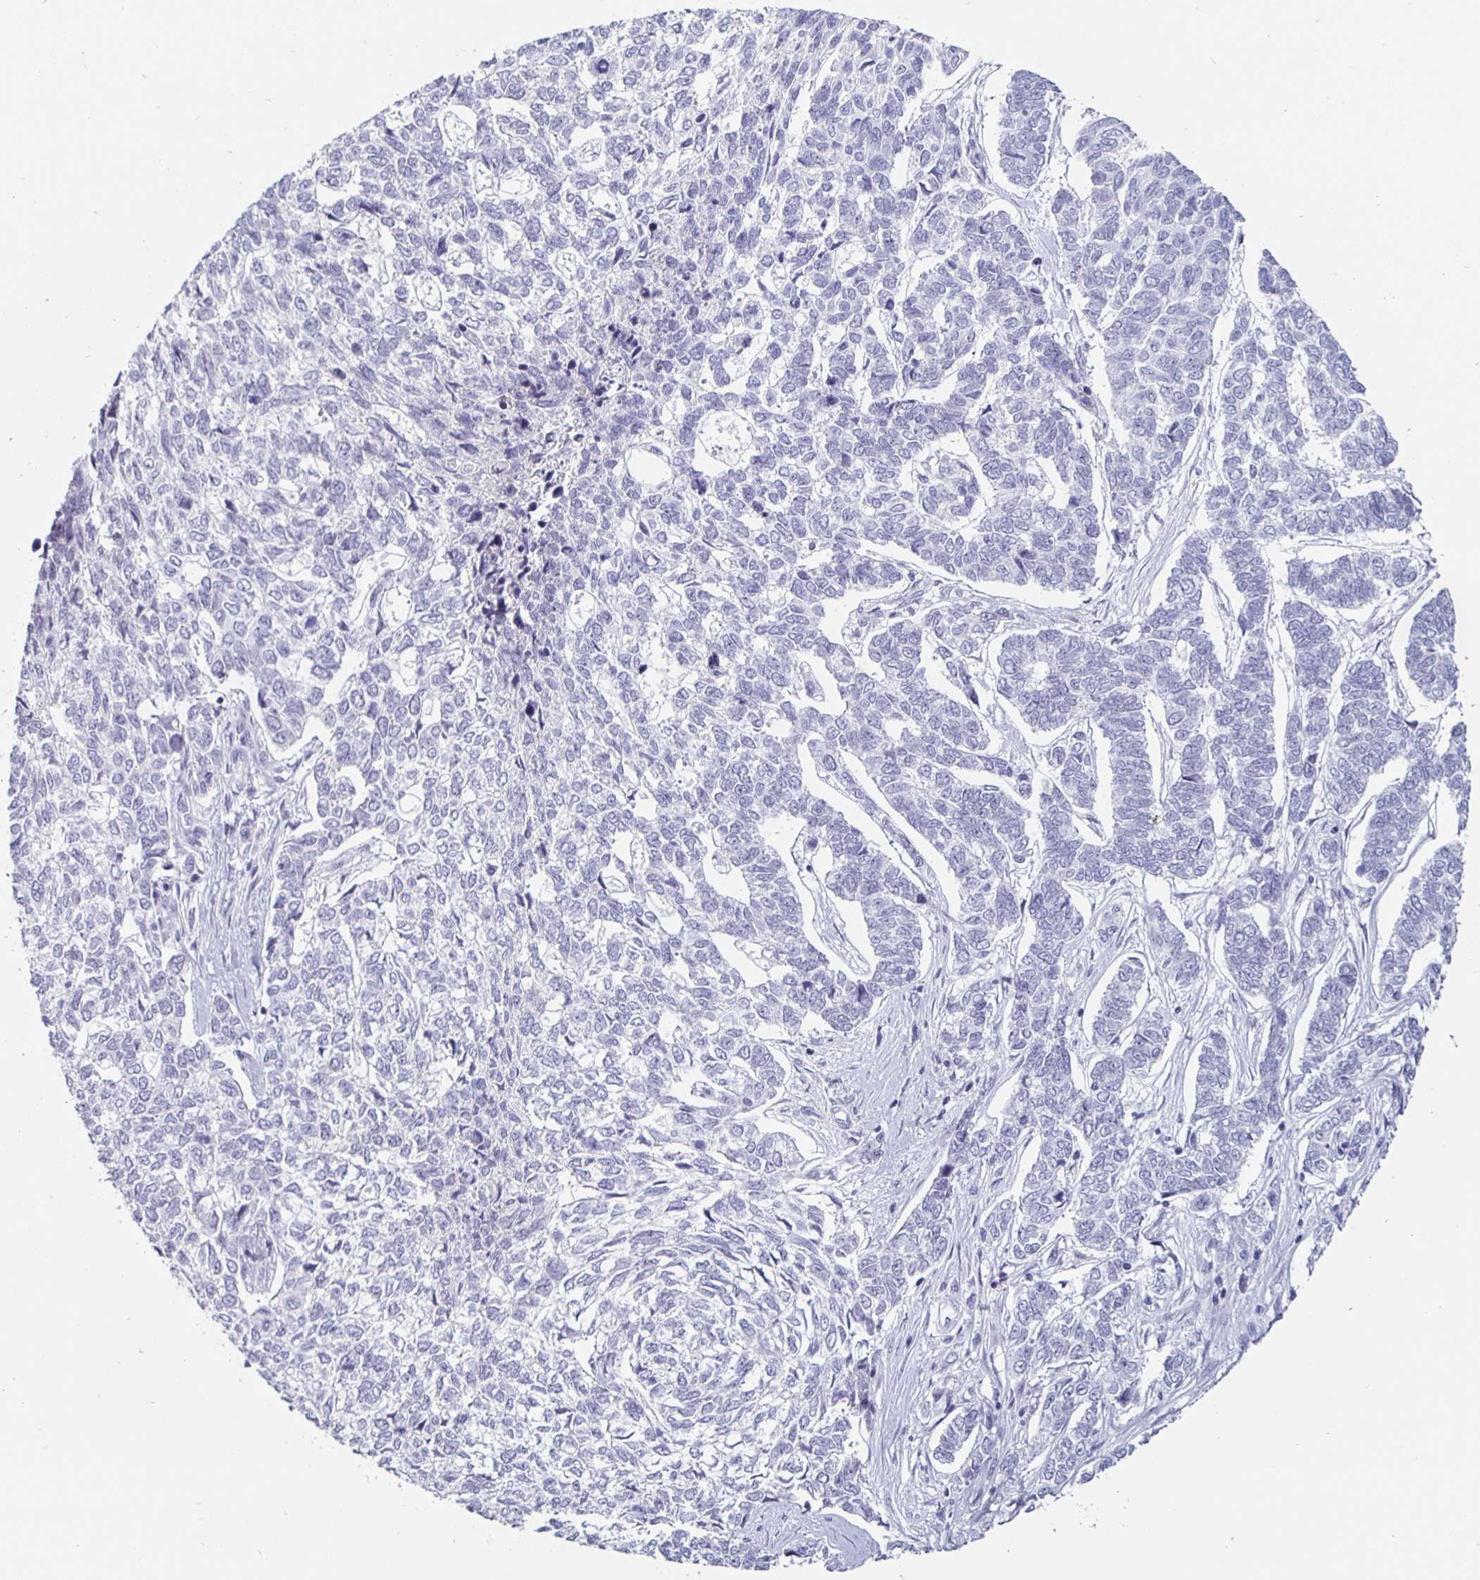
{"staining": {"intensity": "negative", "quantity": "none", "location": "none"}, "tissue": "skin cancer", "cell_type": "Tumor cells", "image_type": "cancer", "snomed": [{"axis": "morphology", "description": "Basal cell carcinoma"}, {"axis": "topography", "description": "Skin"}], "caption": "Tumor cells show no significant staining in skin basal cell carcinoma.", "gene": "OOSP2", "patient": {"sex": "female", "age": 65}}